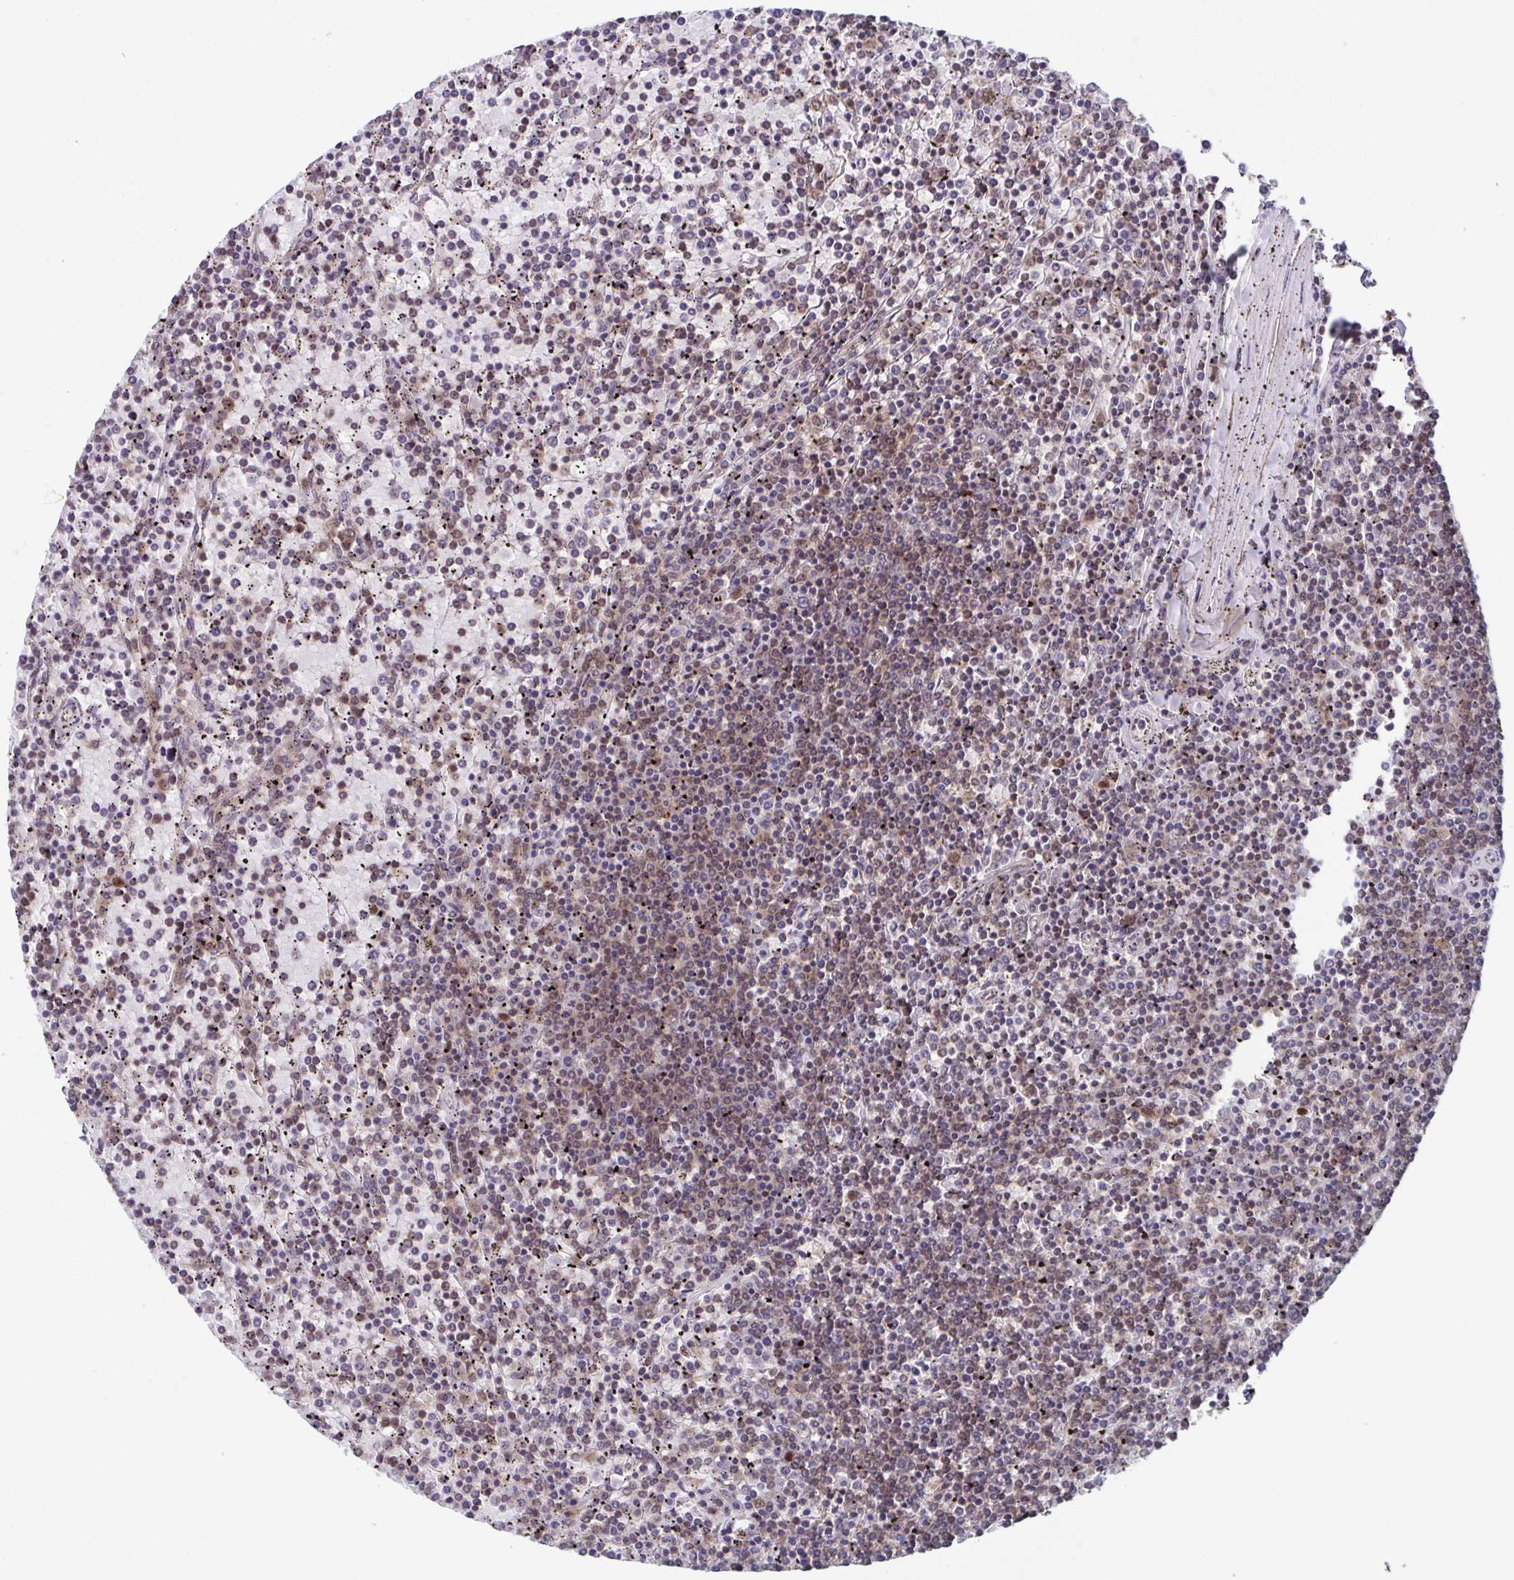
{"staining": {"intensity": "weak", "quantity": "25%-75%", "location": "cytoplasmic/membranous"}, "tissue": "lymphoma", "cell_type": "Tumor cells", "image_type": "cancer", "snomed": [{"axis": "morphology", "description": "Malignant lymphoma, non-Hodgkin's type, Low grade"}, {"axis": "topography", "description": "Spleen"}], "caption": "IHC (DAB (3,3'-diaminobenzidine)) staining of lymphoma shows weak cytoplasmic/membranous protein staining in approximately 25%-75% of tumor cells. The protein is stained brown, and the nuclei are stained in blue (DAB (3,3'-diaminobenzidine) IHC with brightfield microscopy, high magnification).", "gene": "TTC19", "patient": {"sex": "female", "age": 77}}